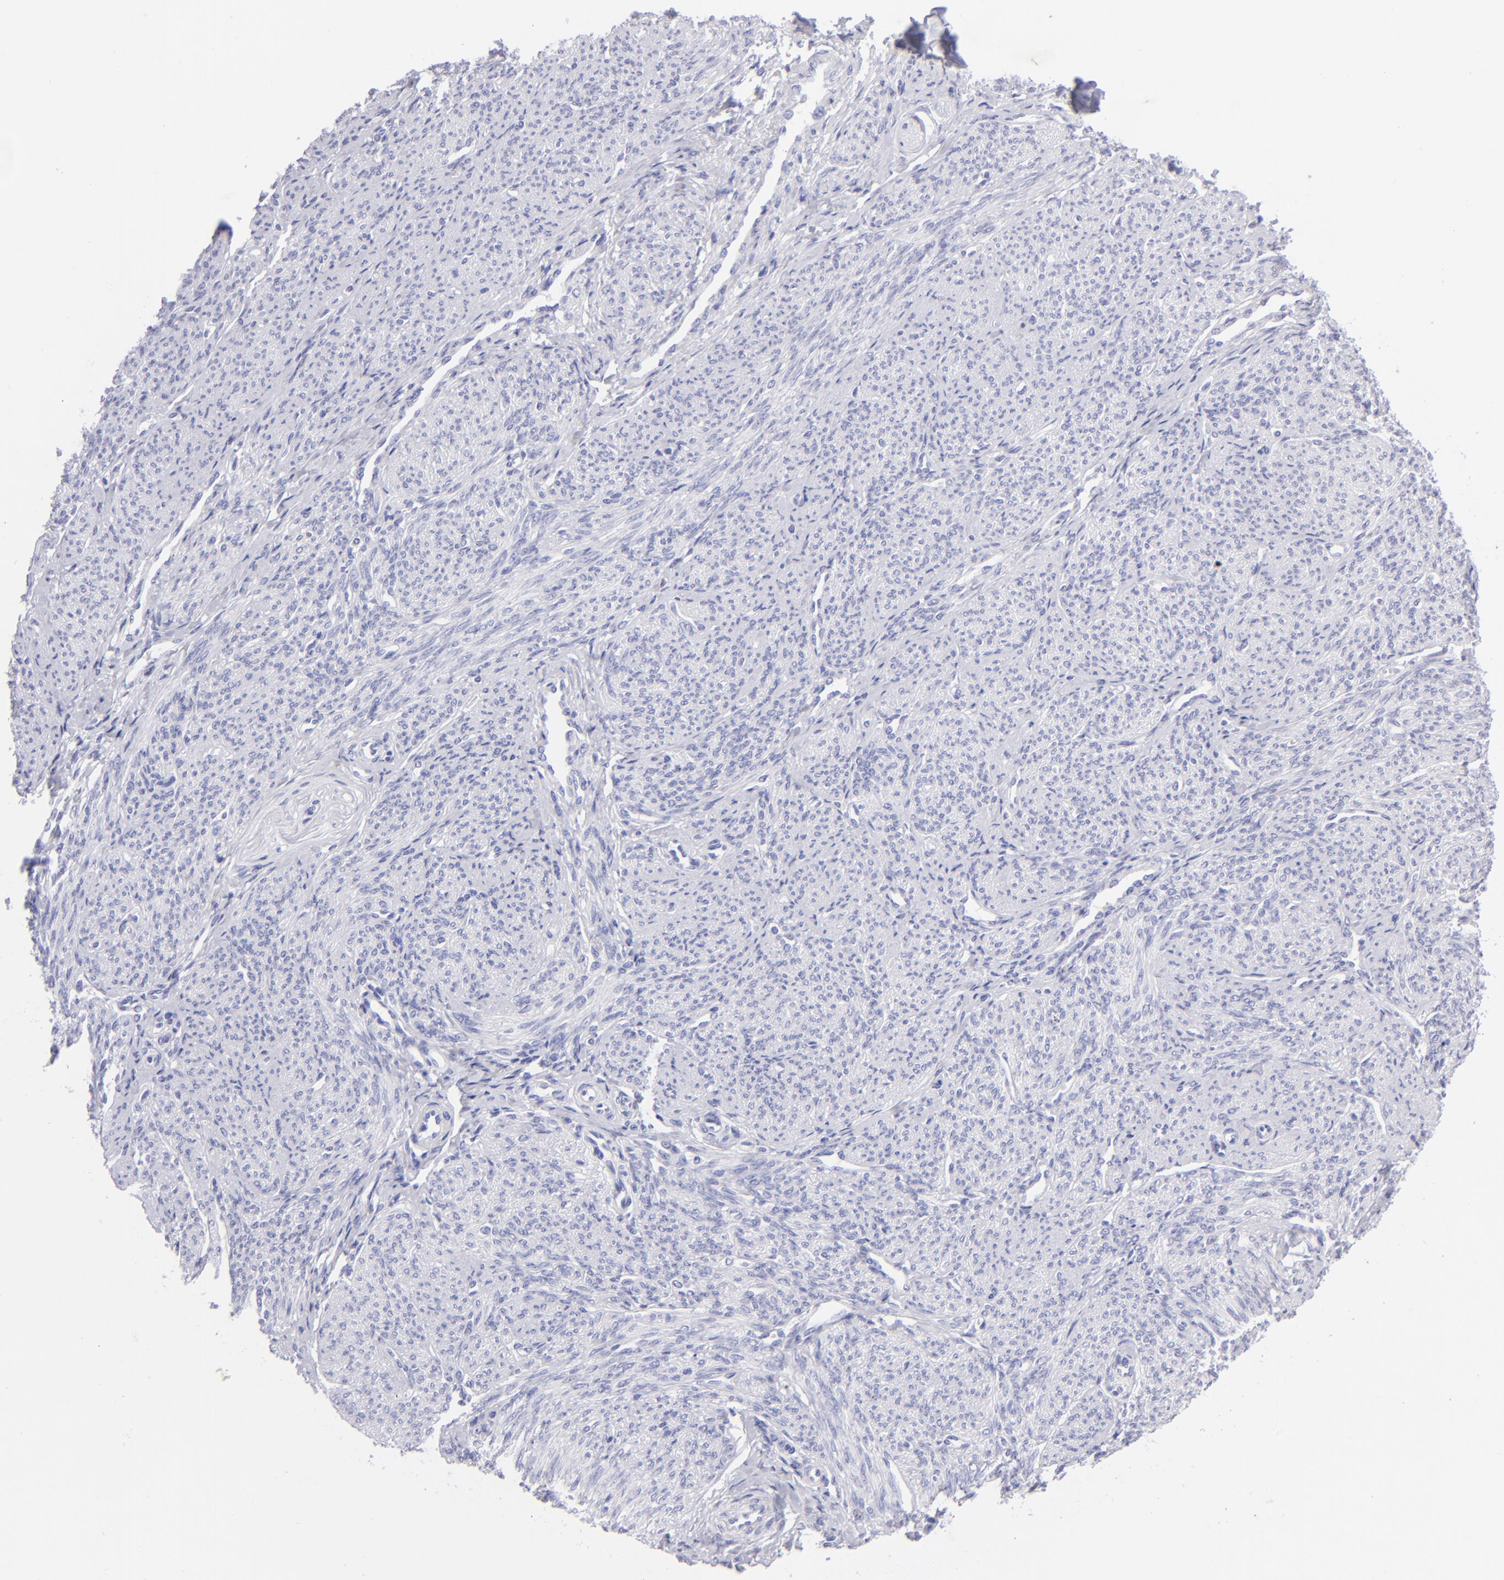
{"staining": {"intensity": "negative", "quantity": "none", "location": "none"}, "tissue": "smooth muscle", "cell_type": "Smooth muscle cells", "image_type": "normal", "snomed": [{"axis": "morphology", "description": "Normal tissue, NOS"}, {"axis": "topography", "description": "Cervix"}, {"axis": "topography", "description": "Endometrium"}], "caption": "This photomicrograph is of benign smooth muscle stained with immunohistochemistry to label a protein in brown with the nuclei are counter-stained blue. There is no staining in smooth muscle cells. The staining is performed using DAB brown chromogen with nuclei counter-stained in using hematoxylin.", "gene": "SLC1A3", "patient": {"sex": "female", "age": 65}}